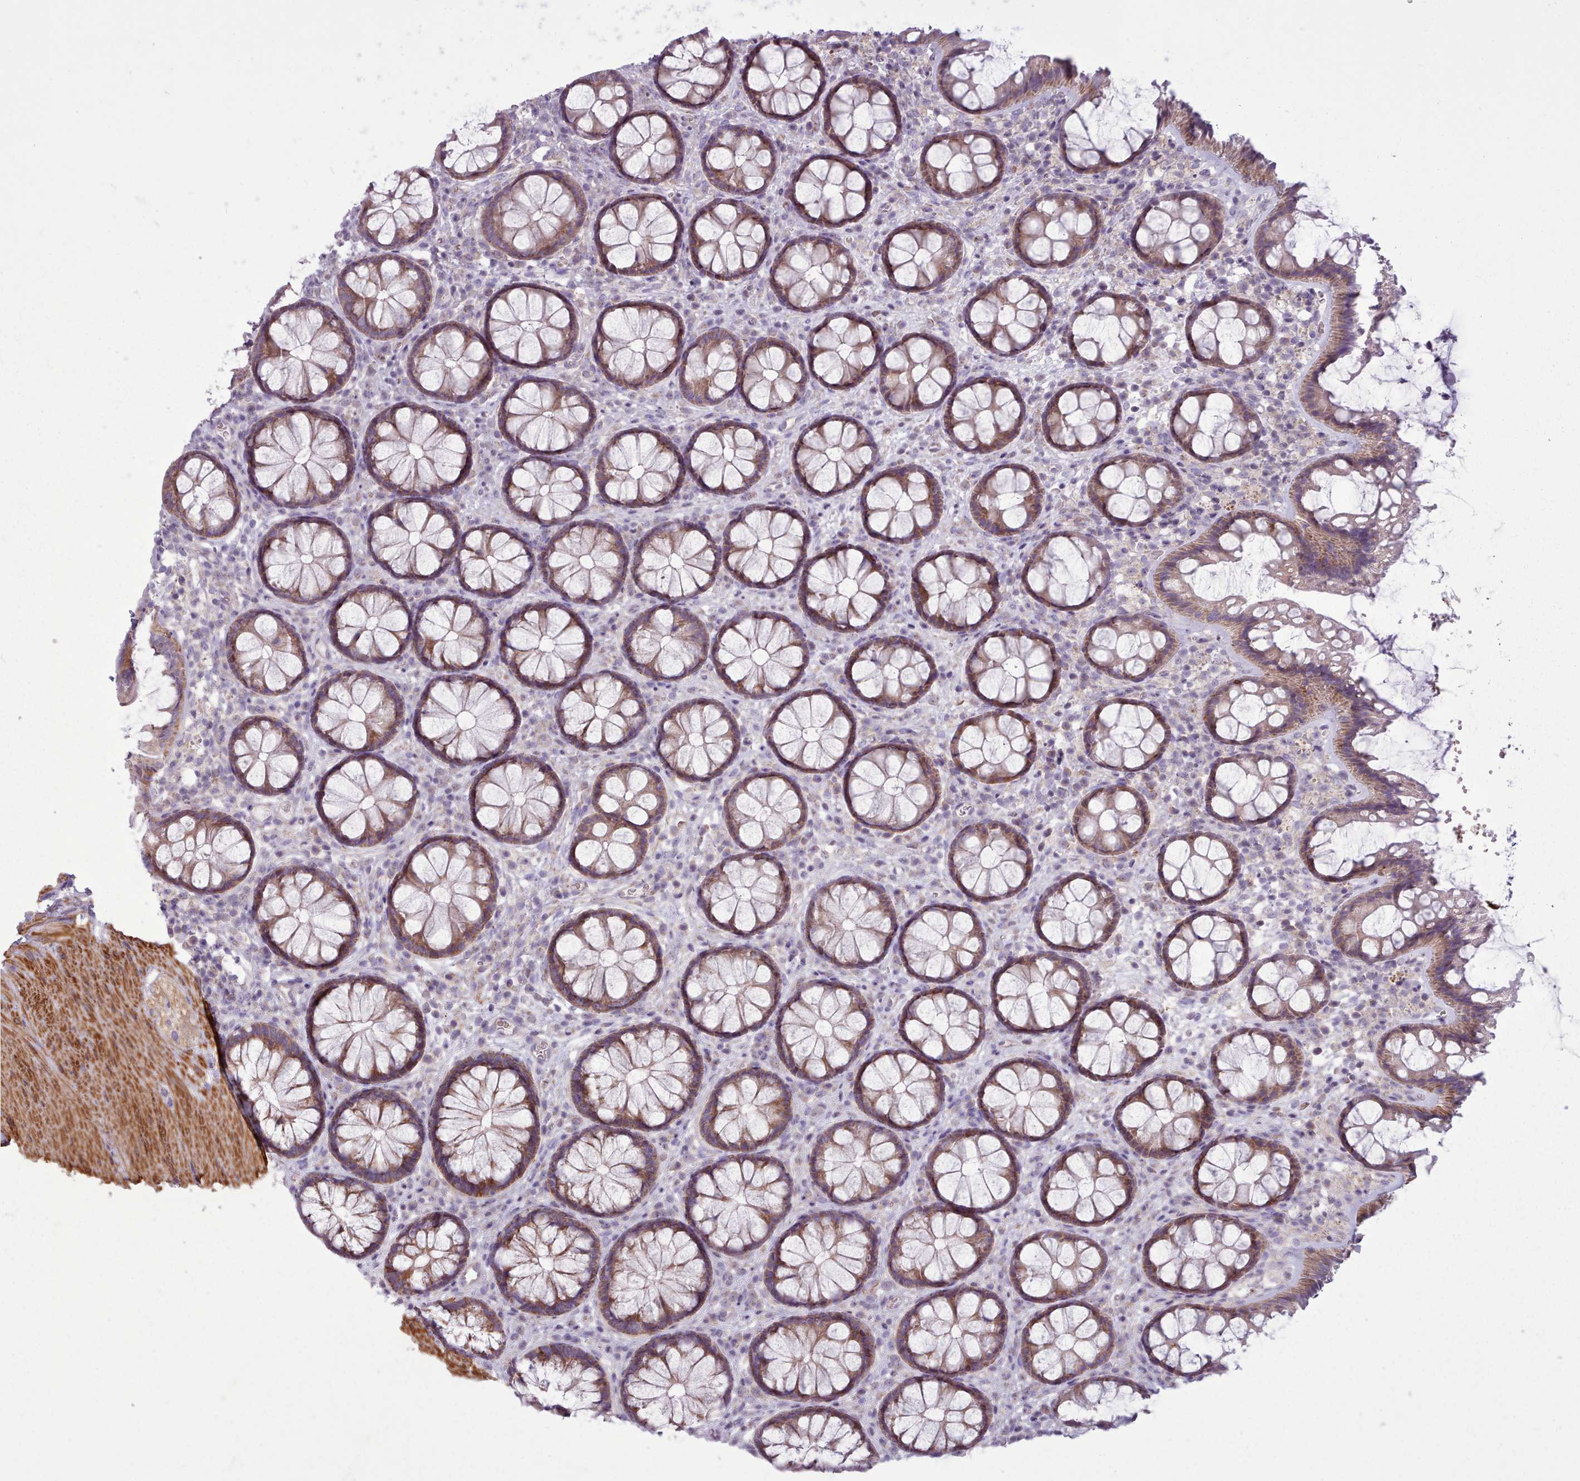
{"staining": {"intensity": "moderate", "quantity": "25%-75%", "location": "cytoplasmic/membranous"}, "tissue": "colon", "cell_type": "Endothelial cells", "image_type": "normal", "snomed": [{"axis": "morphology", "description": "Normal tissue, NOS"}, {"axis": "topography", "description": "Colon"}], "caption": "Protein staining of unremarkable colon shows moderate cytoplasmic/membranous positivity in about 25%-75% of endothelial cells. The protein is stained brown, and the nuclei are stained in blue (DAB IHC with brightfield microscopy, high magnification).", "gene": "AVL9", "patient": {"sex": "male", "age": 46}}